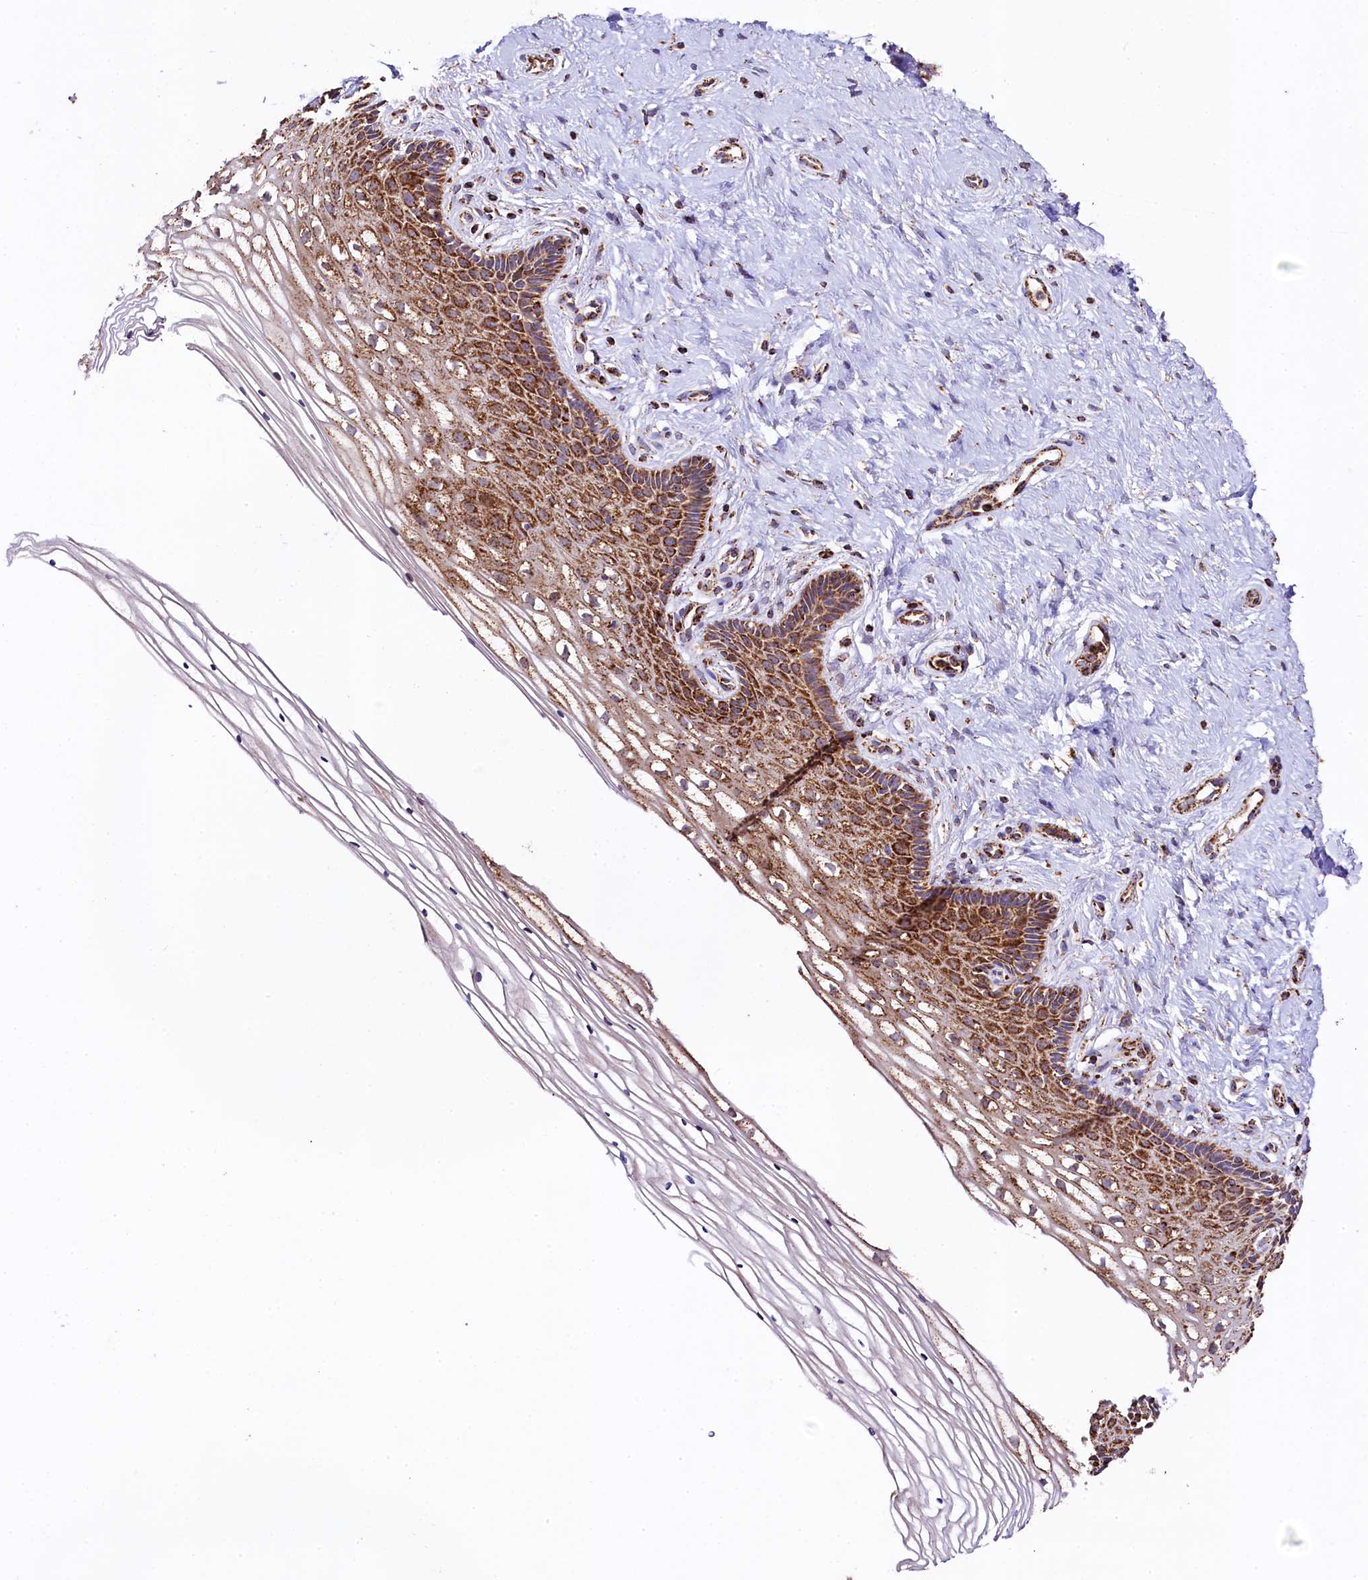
{"staining": {"intensity": "moderate", "quantity": ">75%", "location": "cytoplasmic/membranous"}, "tissue": "cervix", "cell_type": "Glandular cells", "image_type": "normal", "snomed": [{"axis": "morphology", "description": "Normal tissue, NOS"}, {"axis": "topography", "description": "Cervix"}], "caption": "Unremarkable cervix was stained to show a protein in brown. There is medium levels of moderate cytoplasmic/membranous staining in about >75% of glandular cells. (IHC, brightfield microscopy, high magnification).", "gene": "CLYBL", "patient": {"sex": "female", "age": 33}}